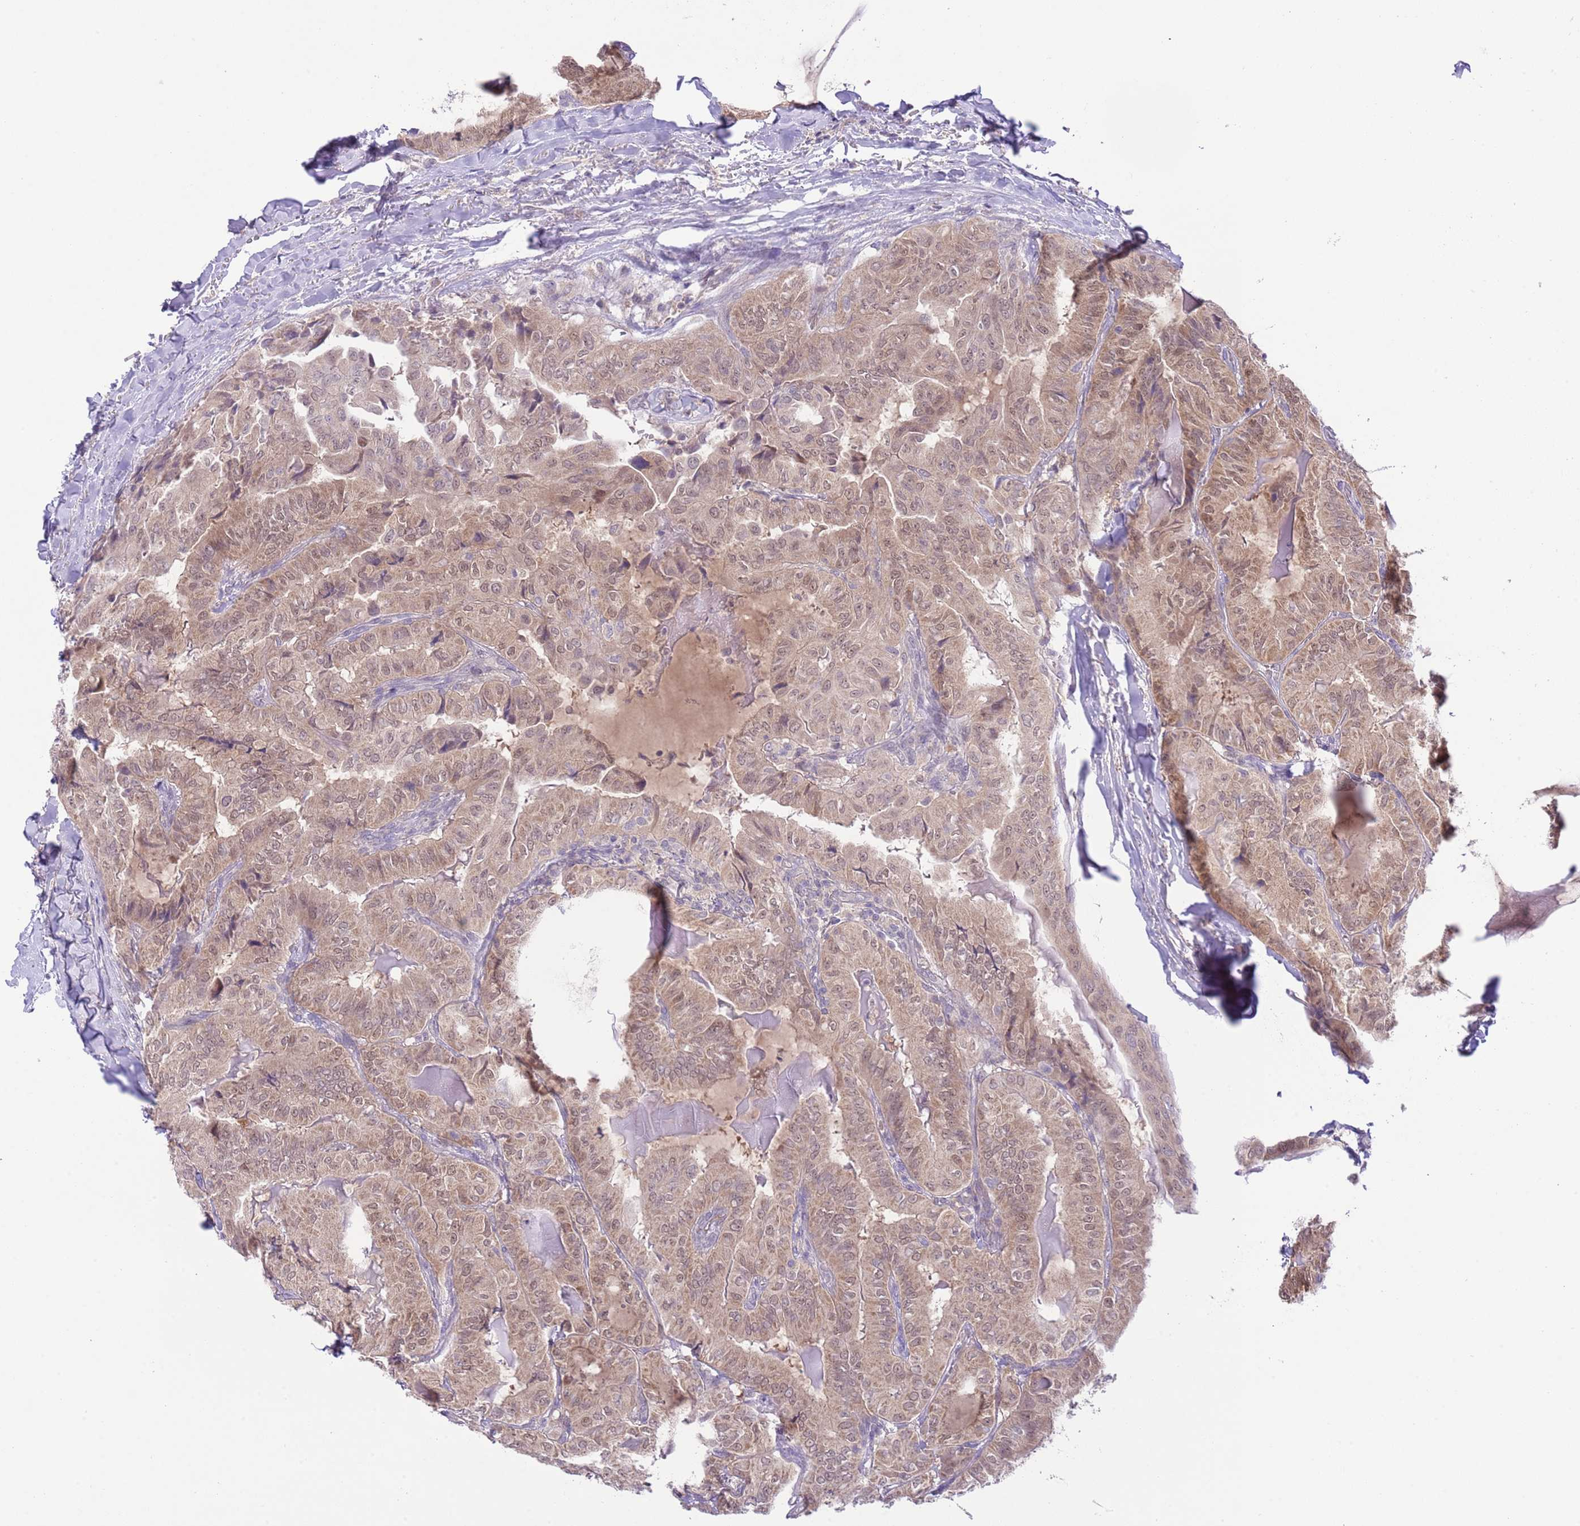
{"staining": {"intensity": "moderate", "quantity": ">75%", "location": "cytoplasmic/membranous,nuclear"}, "tissue": "thyroid cancer", "cell_type": "Tumor cells", "image_type": "cancer", "snomed": [{"axis": "morphology", "description": "Papillary adenocarcinoma, NOS"}, {"axis": "topography", "description": "Thyroid gland"}], "caption": "Thyroid papillary adenocarcinoma stained with a protein marker exhibits moderate staining in tumor cells.", "gene": "GALK2", "patient": {"sex": "female", "age": 68}}